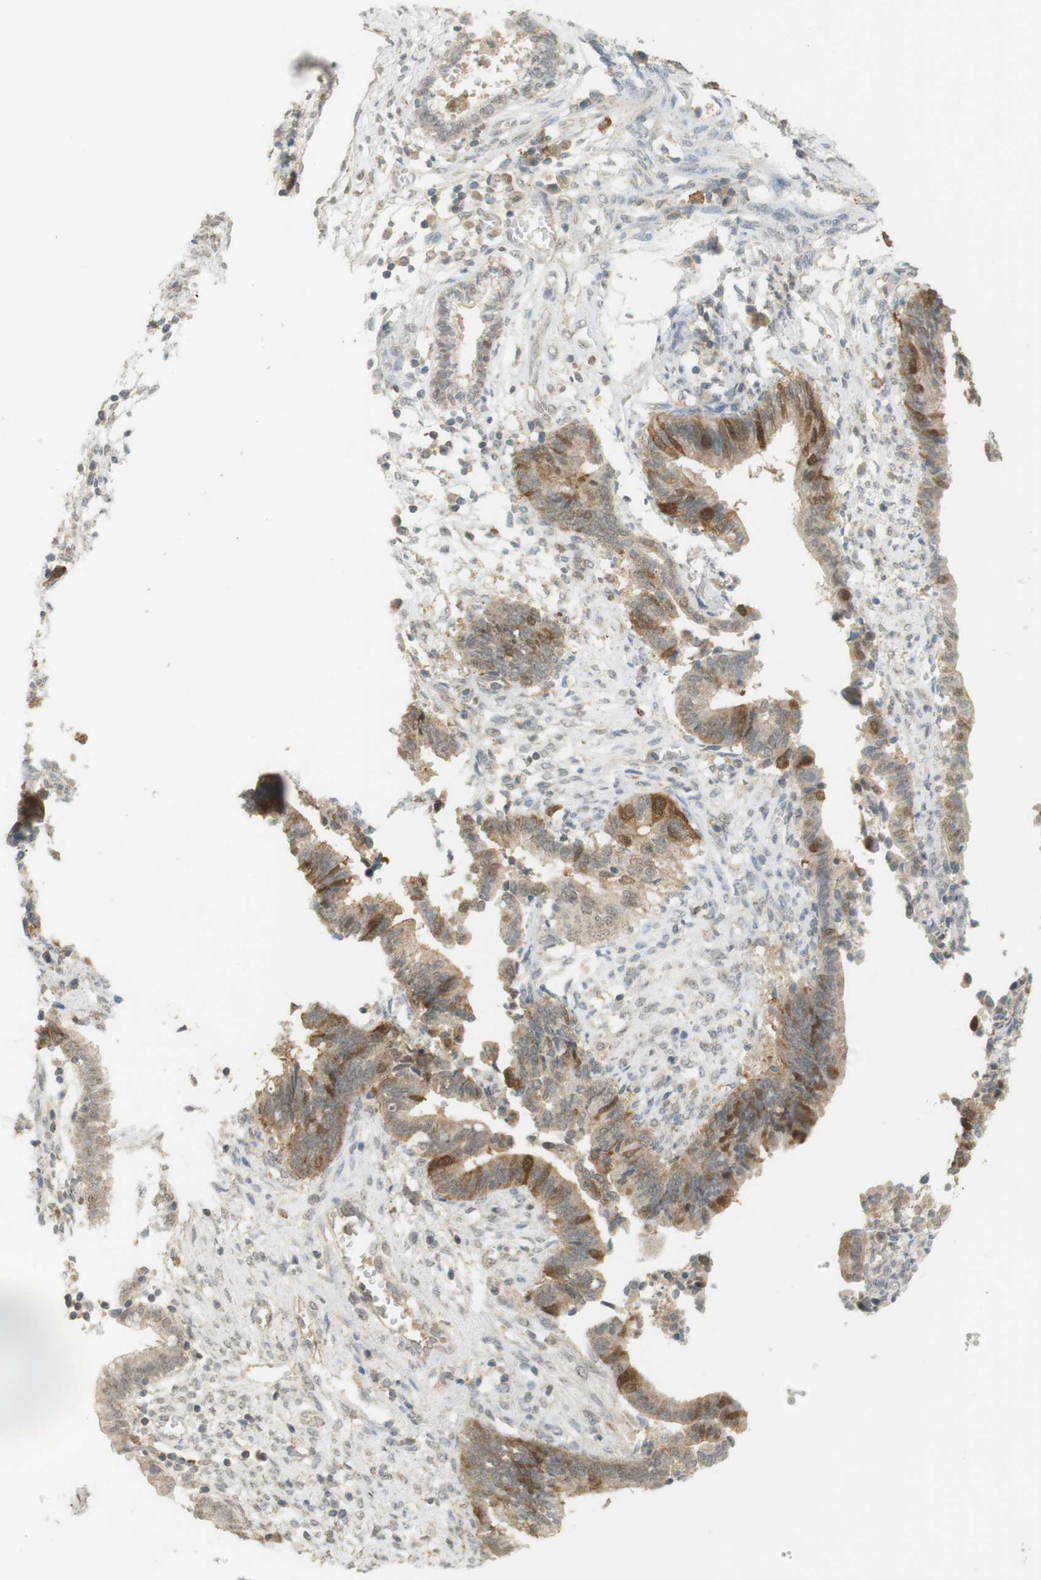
{"staining": {"intensity": "moderate", "quantity": "<25%", "location": "cytoplasmic/membranous"}, "tissue": "cervical cancer", "cell_type": "Tumor cells", "image_type": "cancer", "snomed": [{"axis": "morphology", "description": "Adenocarcinoma, NOS"}, {"axis": "topography", "description": "Cervix"}], "caption": "High-power microscopy captured an immunohistochemistry micrograph of adenocarcinoma (cervical), revealing moderate cytoplasmic/membranous staining in approximately <25% of tumor cells.", "gene": "TTK", "patient": {"sex": "female", "age": 44}}